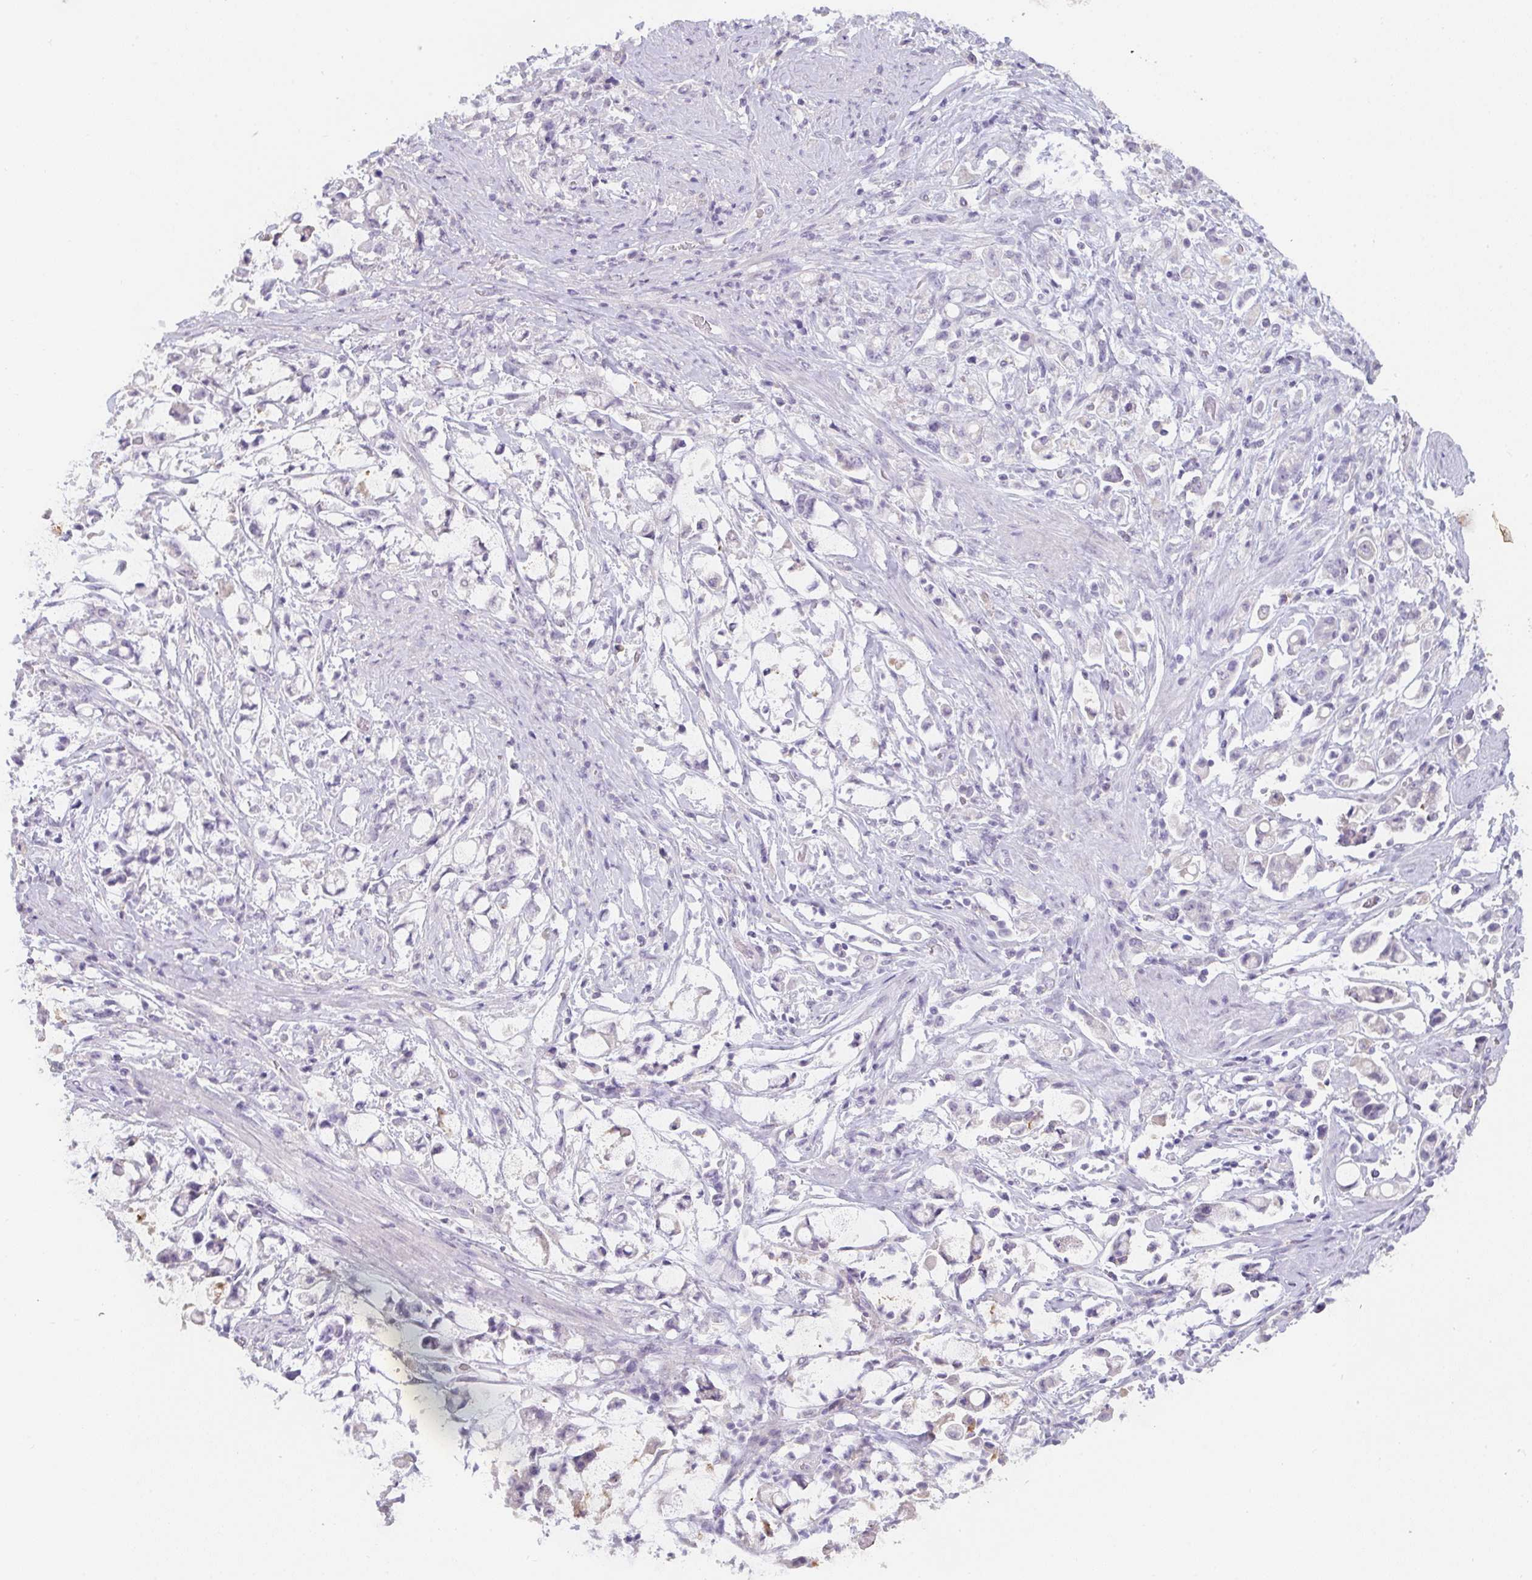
{"staining": {"intensity": "negative", "quantity": "none", "location": "none"}, "tissue": "stomach cancer", "cell_type": "Tumor cells", "image_type": "cancer", "snomed": [{"axis": "morphology", "description": "Adenocarcinoma, NOS"}, {"axis": "topography", "description": "Stomach"}], "caption": "The IHC photomicrograph has no significant positivity in tumor cells of adenocarcinoma (stomach) tissue.", "gene": "C1QTNF8", "patient": {"sex": "female", "age": 60}}